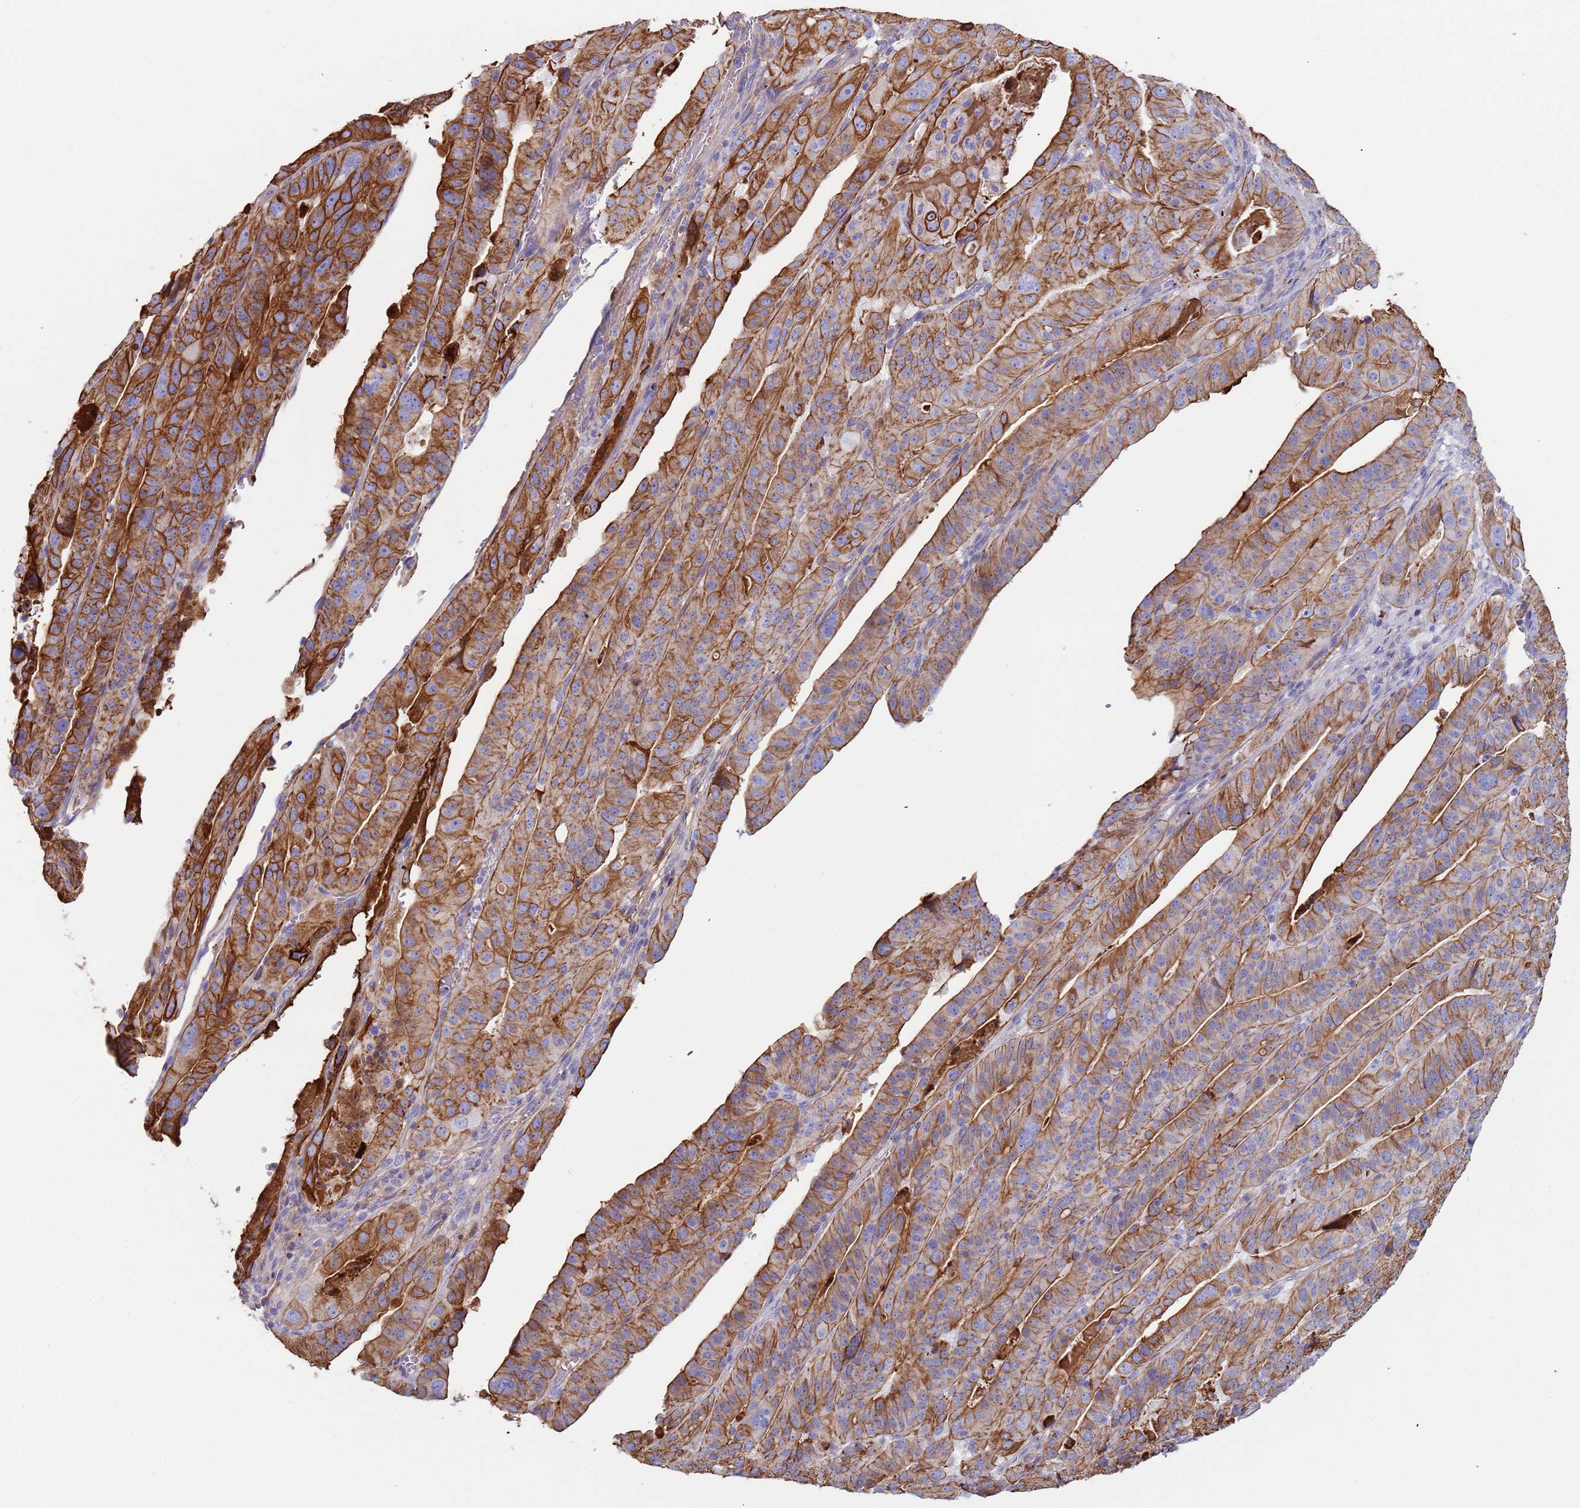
{"staining": {"intensity": "strong", "quantity": "25%-75%", "location": "cytoplasmic/membranous"}, "tissue": "stomach cancer", "cell_type": "Tumor cells", "image_type": "cancer", "snomed": [{"axis": "morphology", "description": "Adenocarcinoma, NOS"}, {"axis": "topography", "description": "Stomach"}], "caption": "There is high levels of strong cytoplasmic/membranous positivity in tumor cells of stomach cancer (adenocarcinoma), as demonstrated by immunohistochemical staining (brown color).", "gene": "CYSLTR2", "patient": {"sex": "male", "age": 48}}